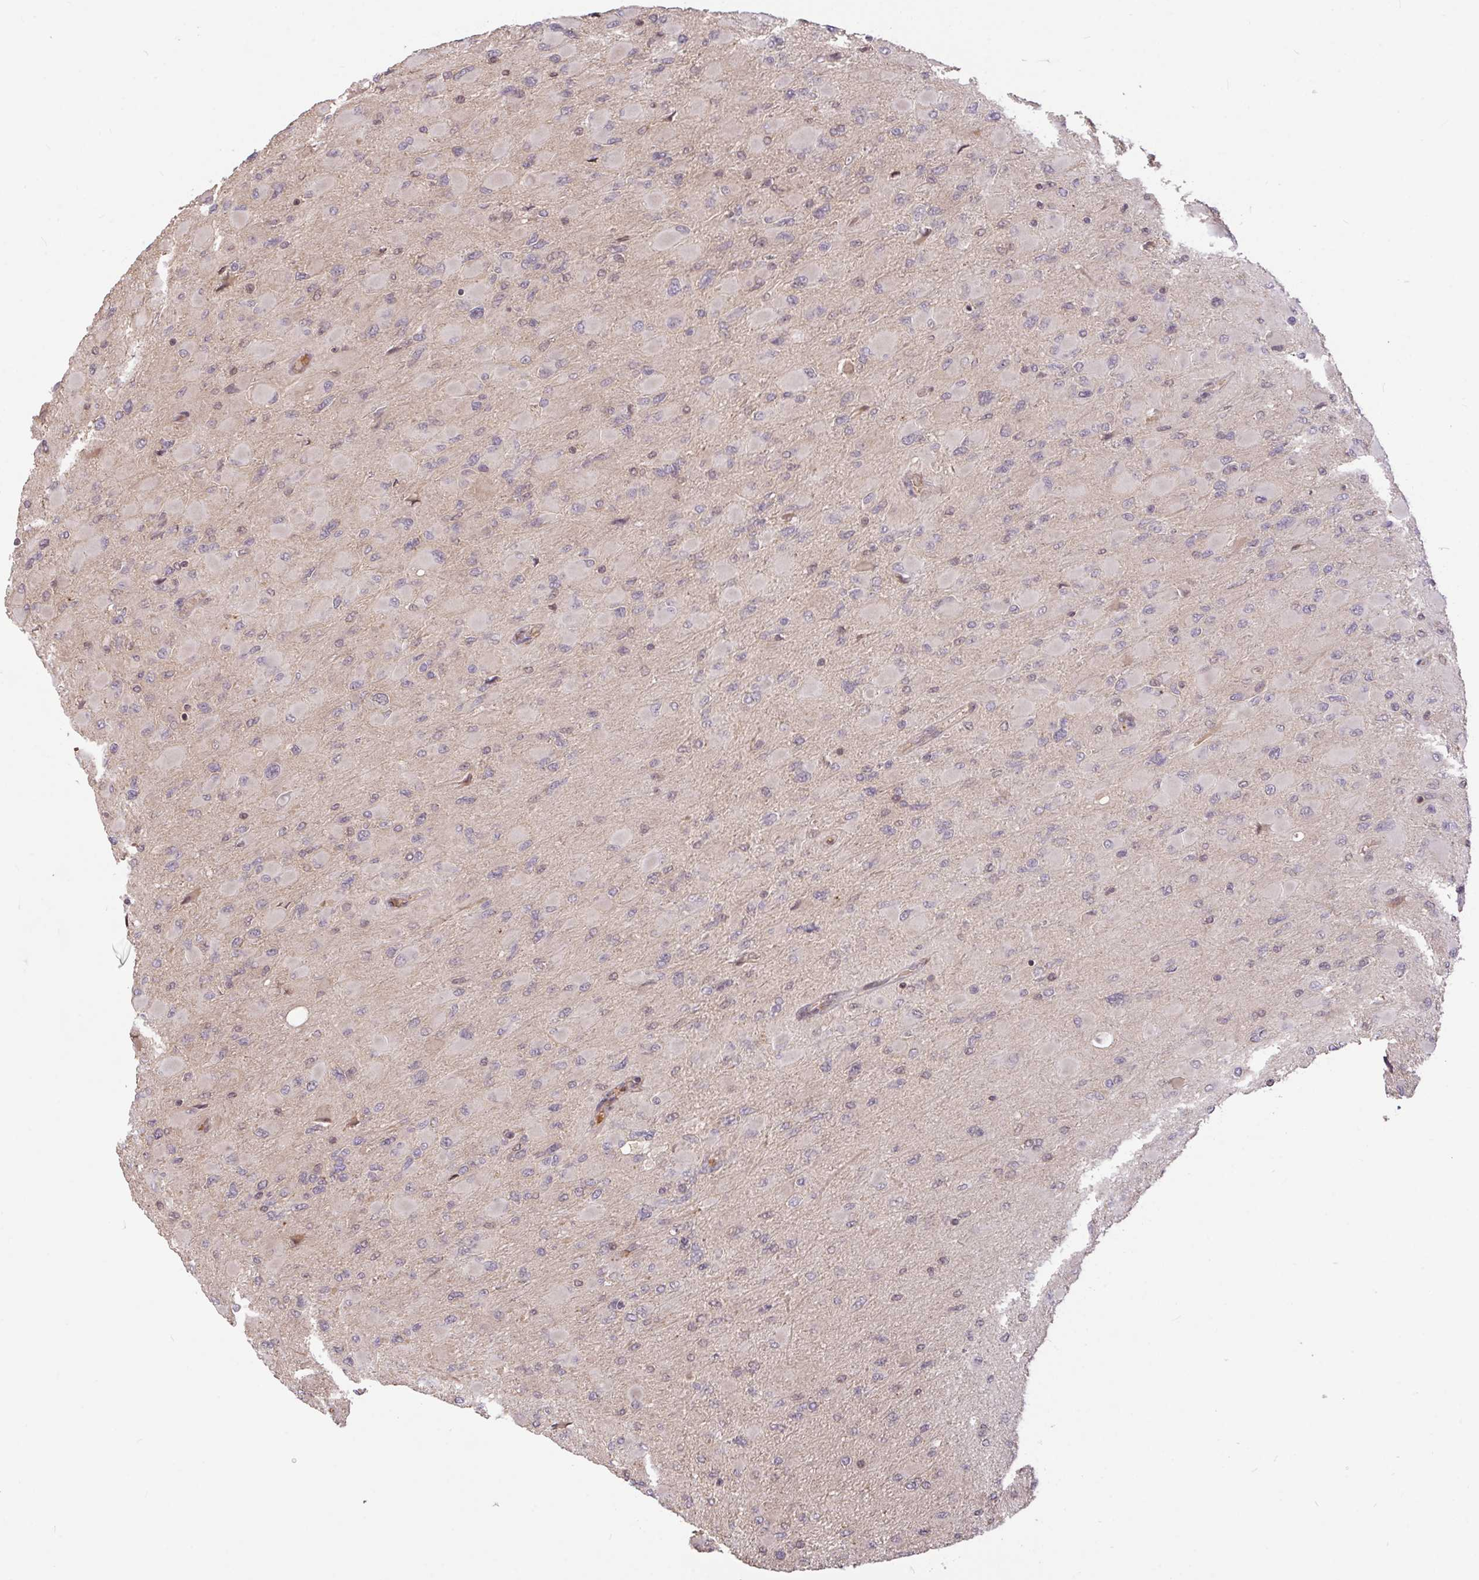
{"staining": {"intensity": "negative", "quantity": "none", "location": "none"}, "tissue": "glioma", "cell_type": "Tumor cells", "image_type": "cancer", "snomed": [{"axis": "morphology", "description": "Glioma, malignant, High grade"}, {"axis": "topography", "description": "Cerebral cortex"}], "caption": "High magnification brightfield microscopy of malignant glioma (high-grade) stained with DAB (3,3'-diaminobenzidine) (brown) and counterstained with hematoxylin (blue): tumor cells show no significant staining.", "gene": "FCER1A", "patient": {"sex": "female", "age": 36}}